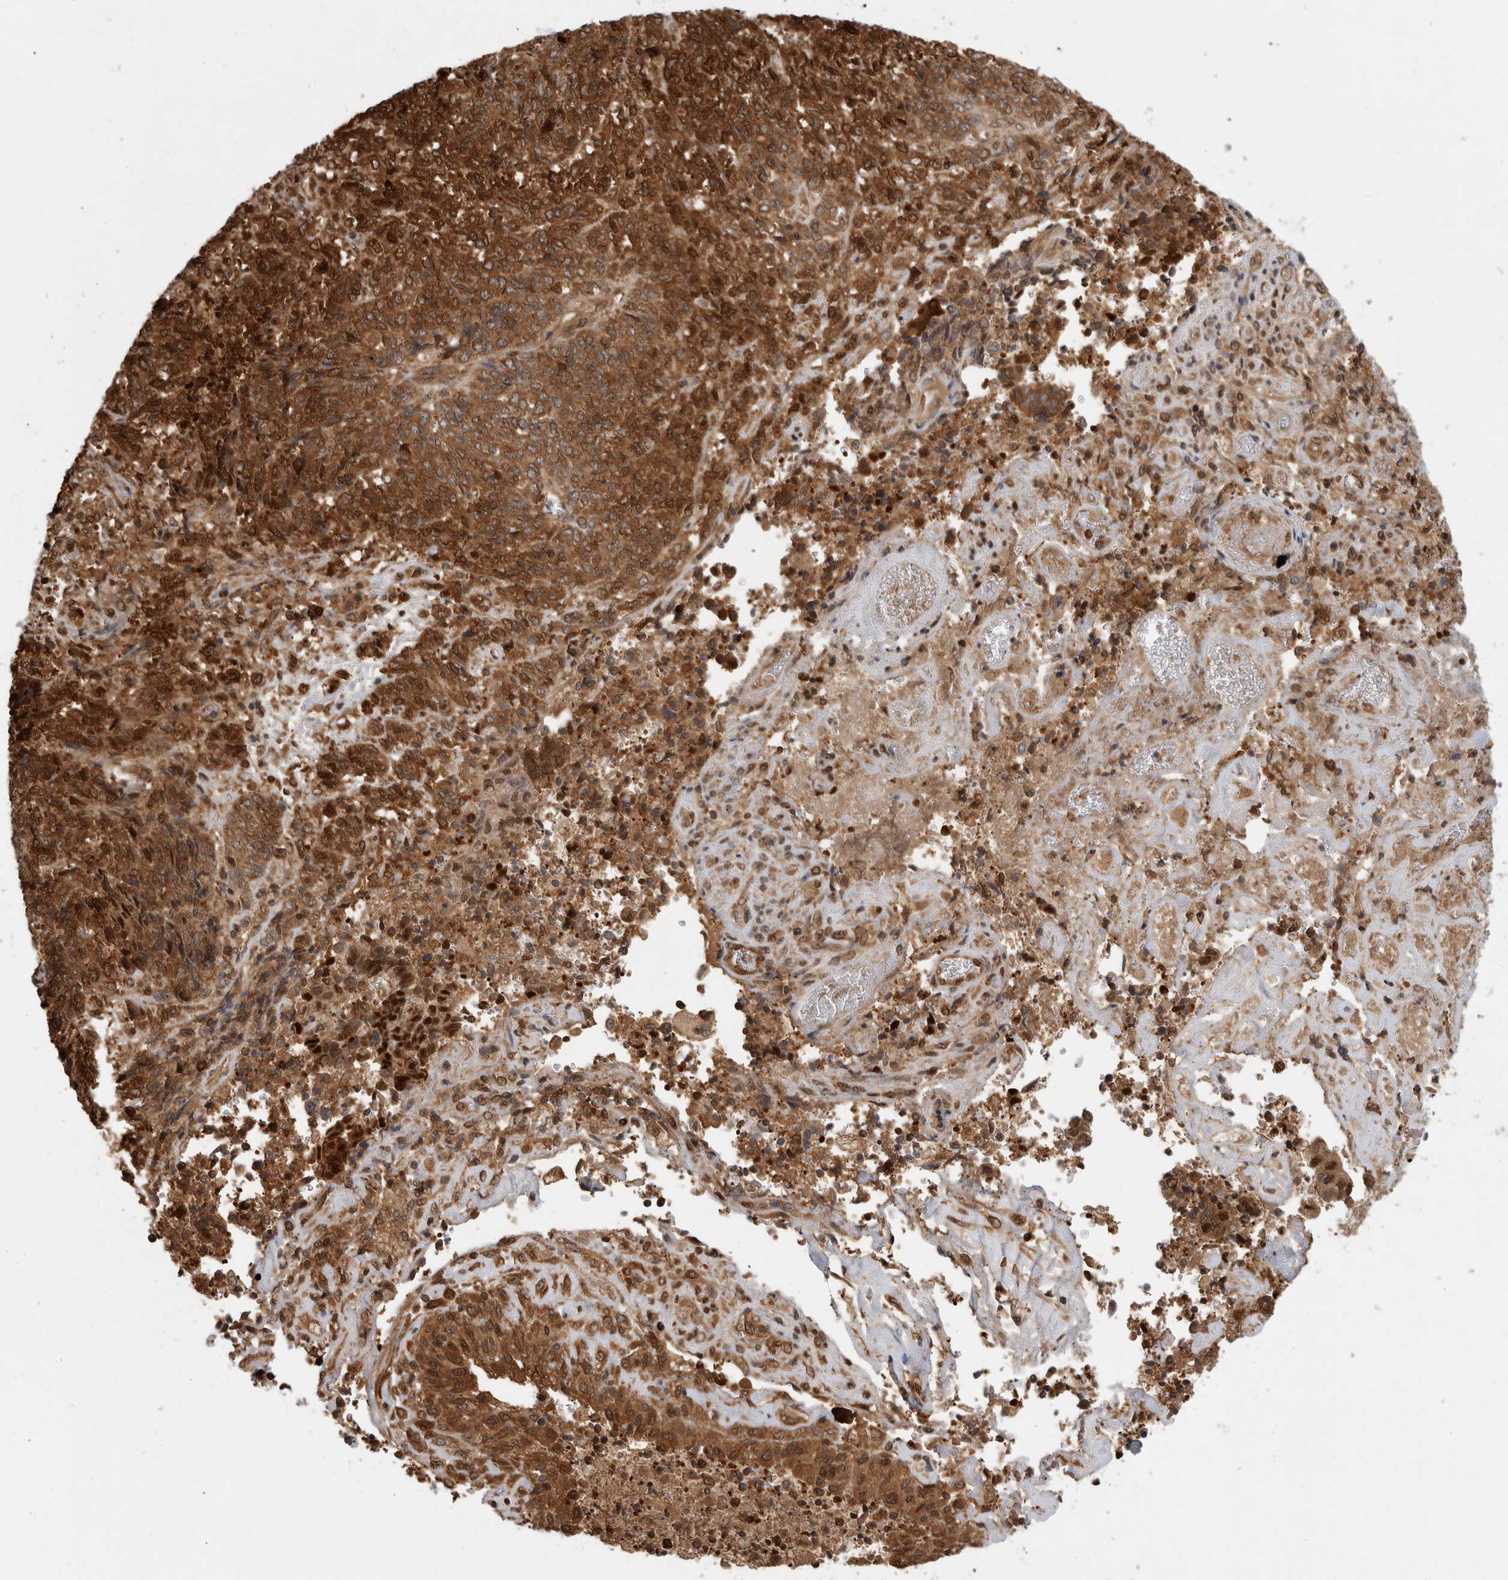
{"staining": {"intensity": "strong", "quantity": ">75%", "location": "cytoplasmic/membranous,nuclear"}, "tissue": "endometrial cancer", "cell_type": "Tumor cells", "image_type": "cancer", "snomed": [{"axis": "morphology", "description": "Adenocarcinoma, NOS"}, {"axis": "topography", "description": "Endometrium"}], "caption": "Strong cytoplasmic/membranous and nuclear staining for a protein is appreciated in approximately >75% of tumor cells of adenocarcinoma (endometrial) using immunohistochemistry.", "gene": "ASTN2", "patient": {"sex": "female", "age": 80}}